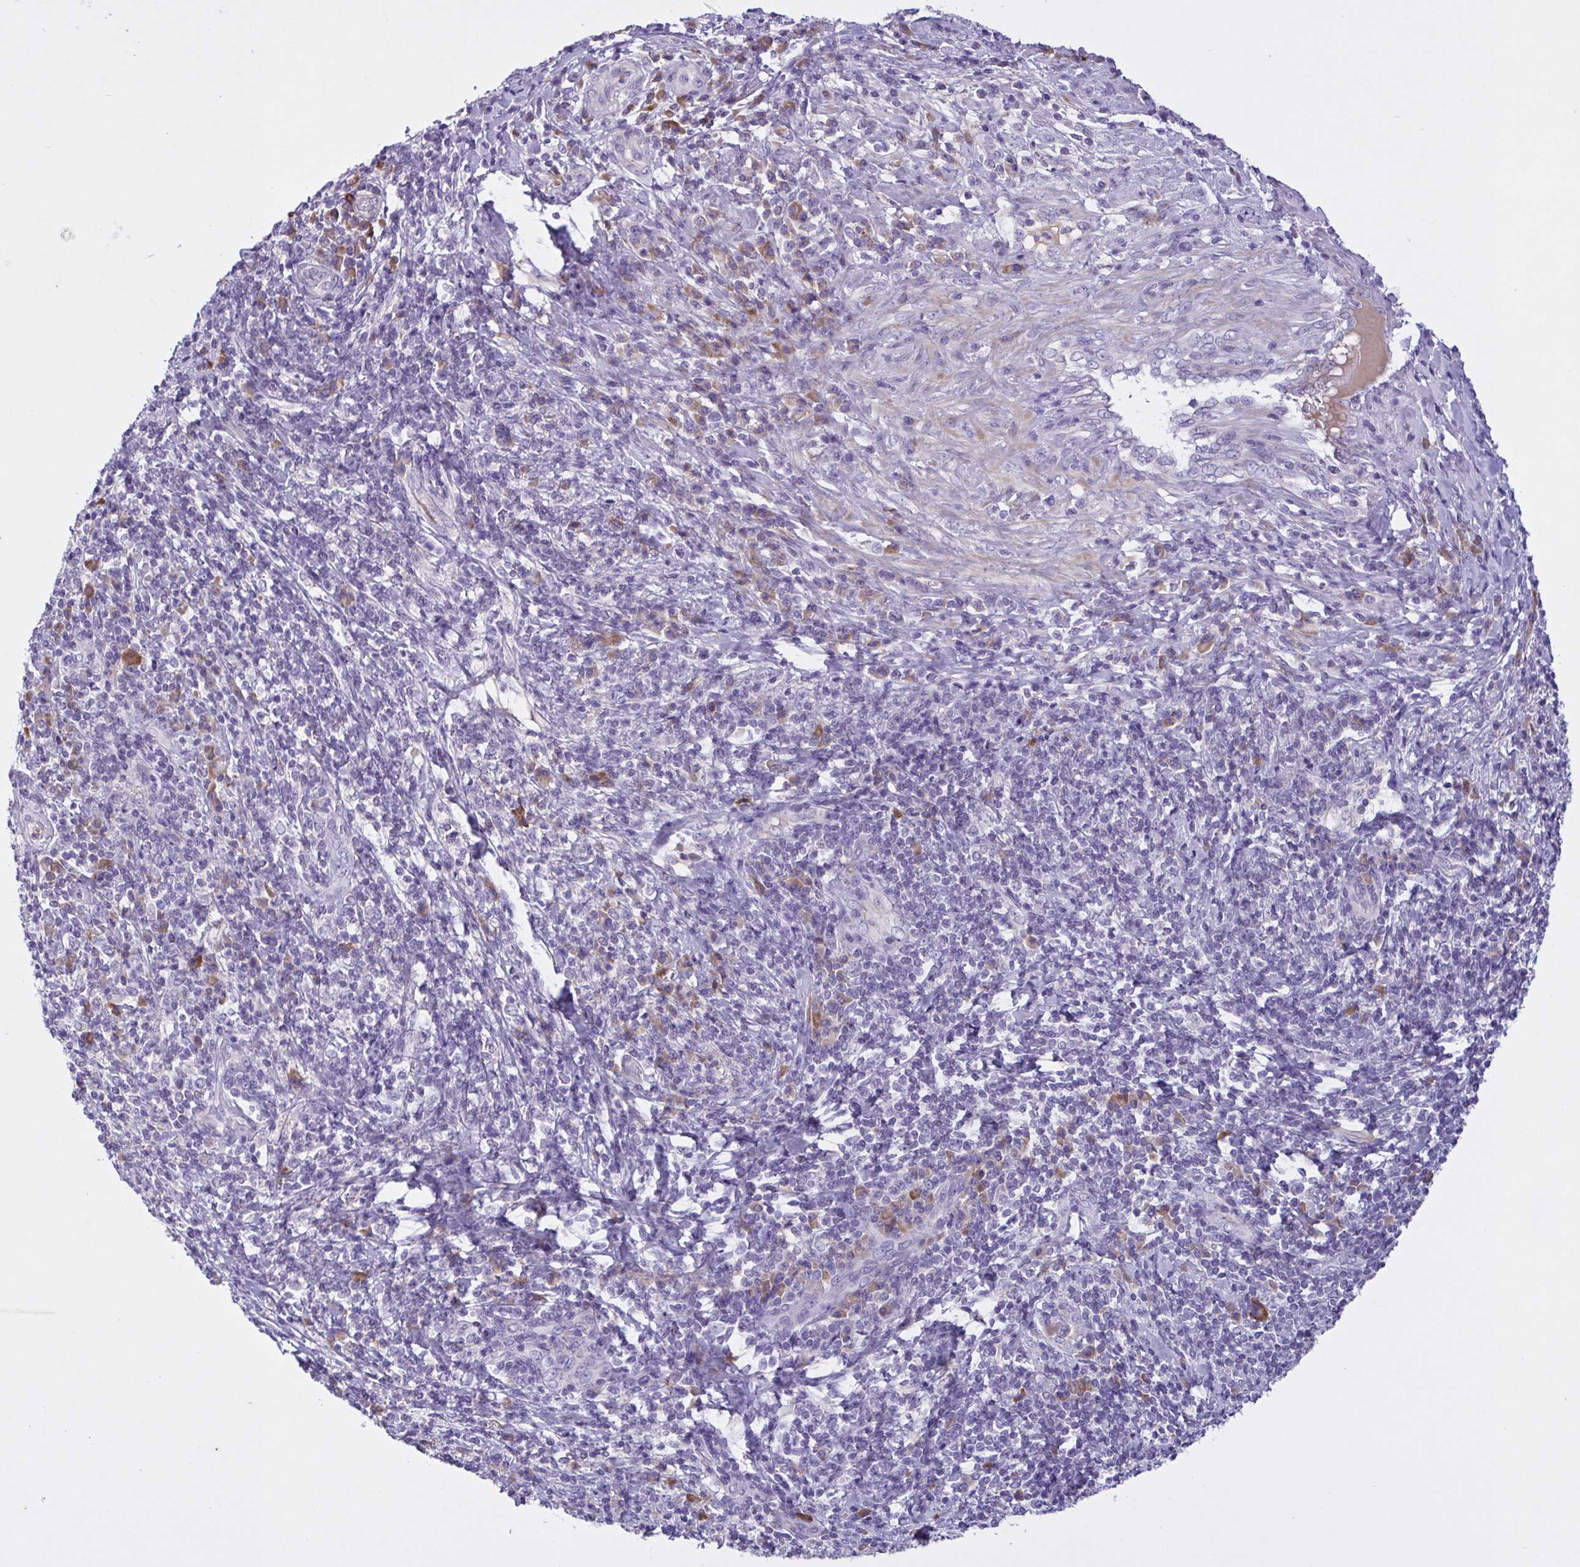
{"staining": {"intensity": "negative", "quantity": "none", "location": "none"}, "tissue": "cervical cancer", "cell_type": "Tumor cells", "image_type": "cancer", "snomed": [{"axis": "morphology", "description": "Squamous cell carcinoma, NOS"}, {"axis": "topography", "description": "Cervix"}], "caption": "Tumor cells are negative for brown protein staining in squamous cell carcinoma (cervical).", "gene": "F13B", "patient": {"sex": "female", "age": 46}}